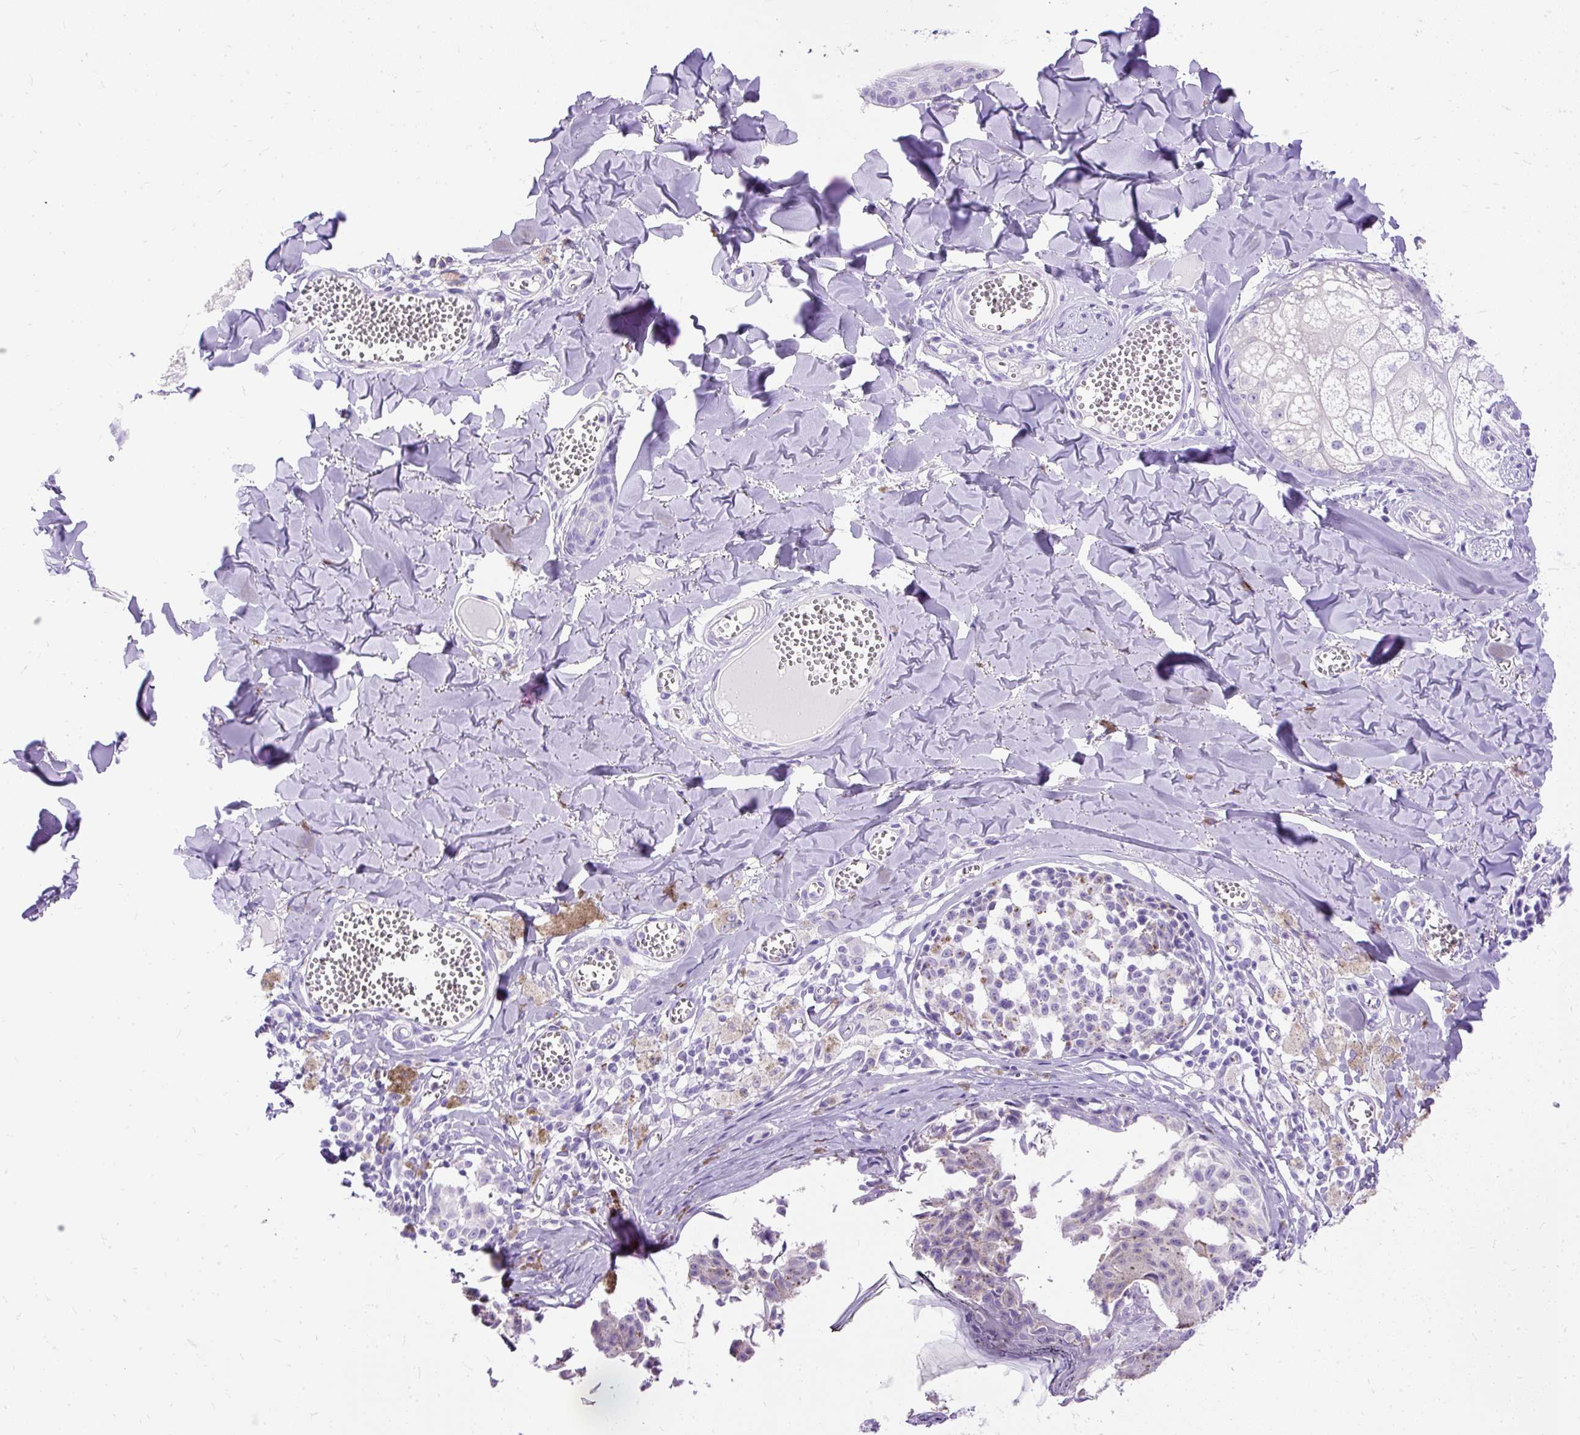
{"staining": {"intensity": "negative", "quantity": "none", "location": "none"}, "tissue": "melanoma", "cell_type": "Tumor cells", "image_type": "cancer", "snomed": [{"axis": "morphology", "description": "Malignant melanoma, NOS"}, {"axis": "topography", "description": "Skin"}], "caption": "Tumor cells are negative for protein expression in human malignant melanoma. (DAB immunohistochemistry with hematoxylin counter stain).", "gene": "HEY1", "patient": {"sex": "female", "age": 43}}